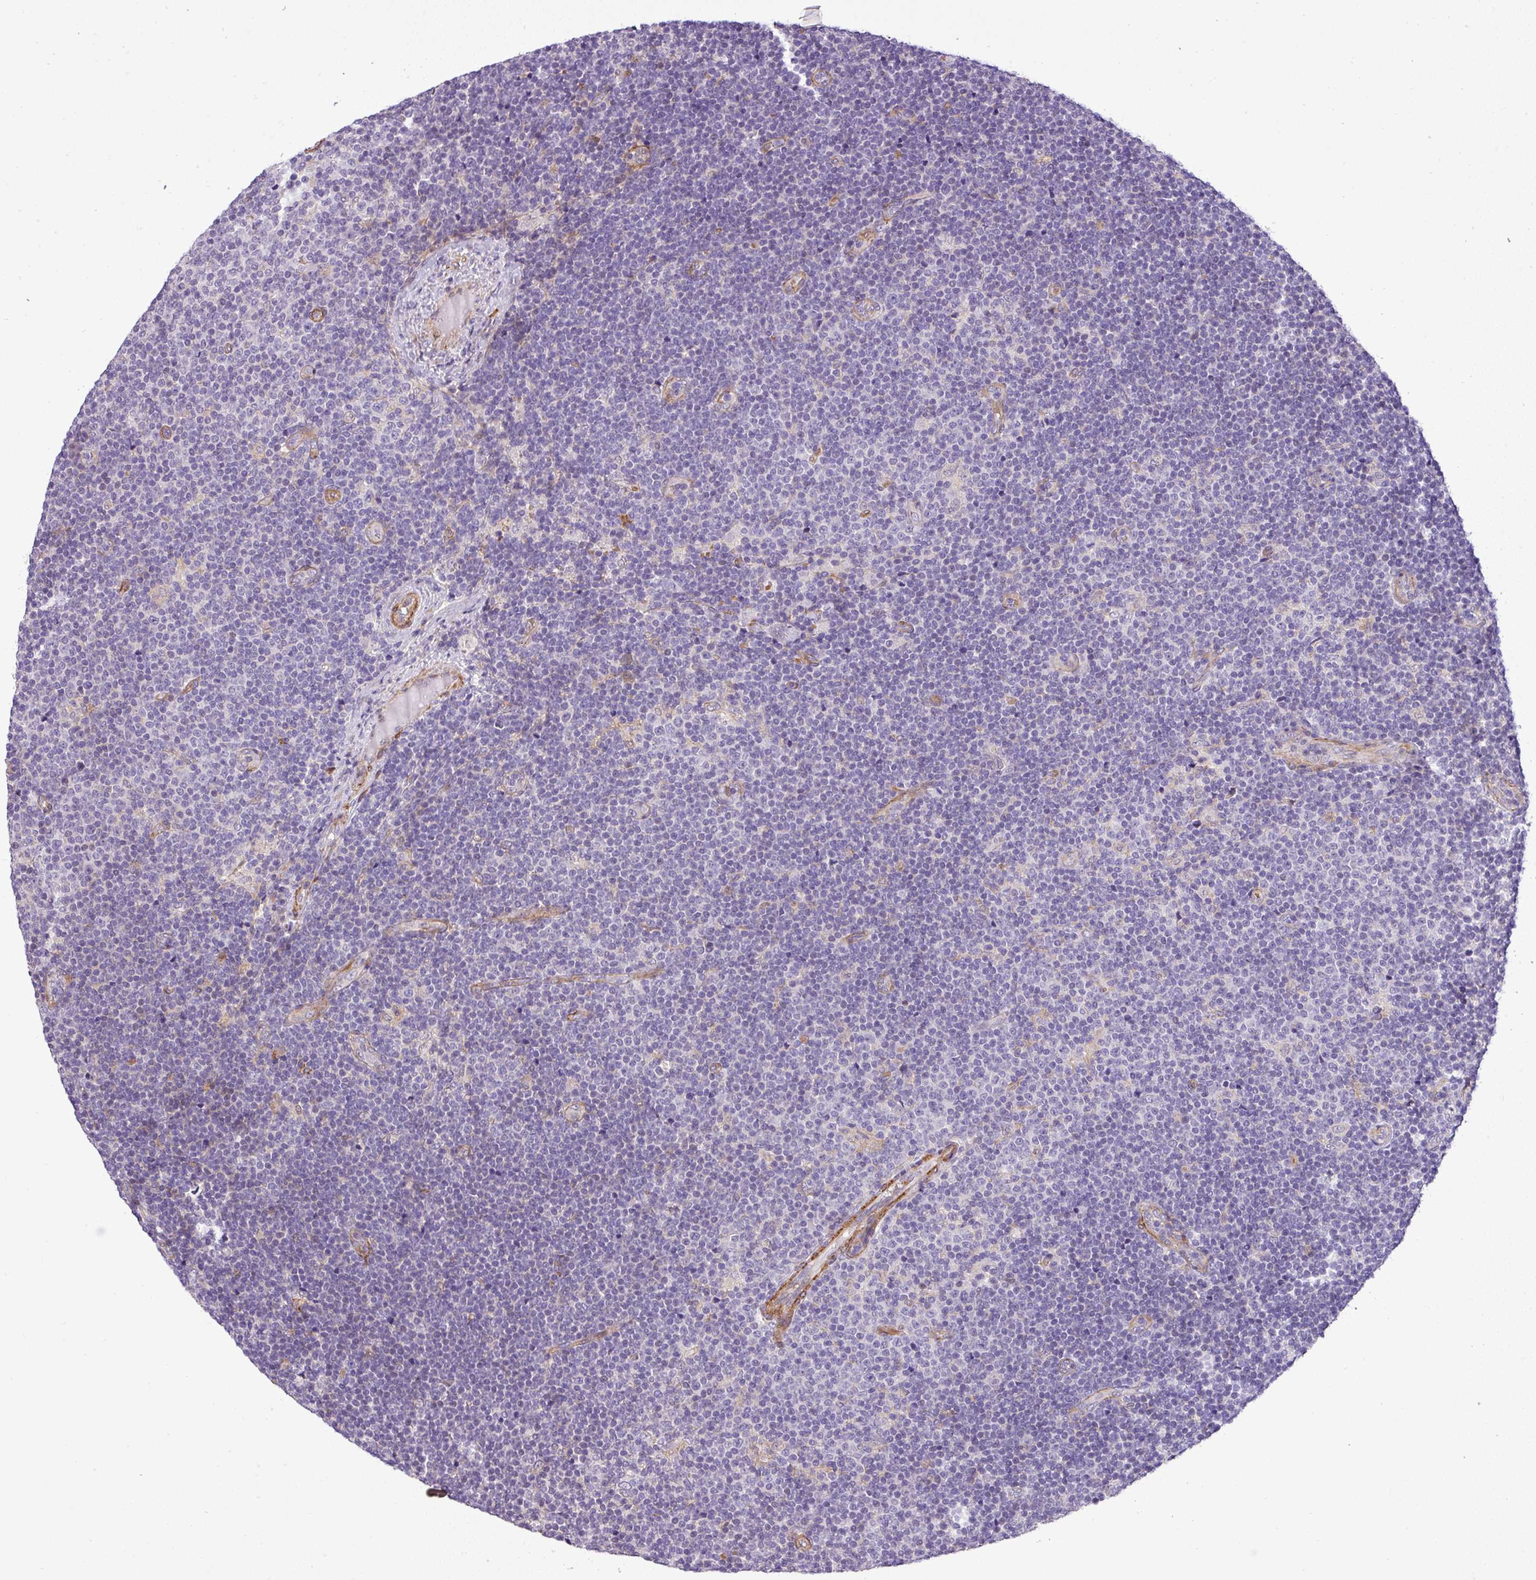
{"staining": {"intensity": "negative", "quantity": "none", "location": "none"}, "tissue": "lymphoma", "cell_type": "Tumor cells", "image_type": "cancer", "snomed": [{"axis": "morphology", "description": "Malignant lymphoma, non-Hodgkin's type, Low grade"}, {"axis": "topography", "description": "Lymph node"}], "caption": "IHC micrograph of human low-grade malignant lymphoma, non-Hodgkin's type stained for a protein (brown), which demonstrates no positivity in tumor cells.", "gene": "NBEAL2", "patient": {"sex": "male", "age": 48}}